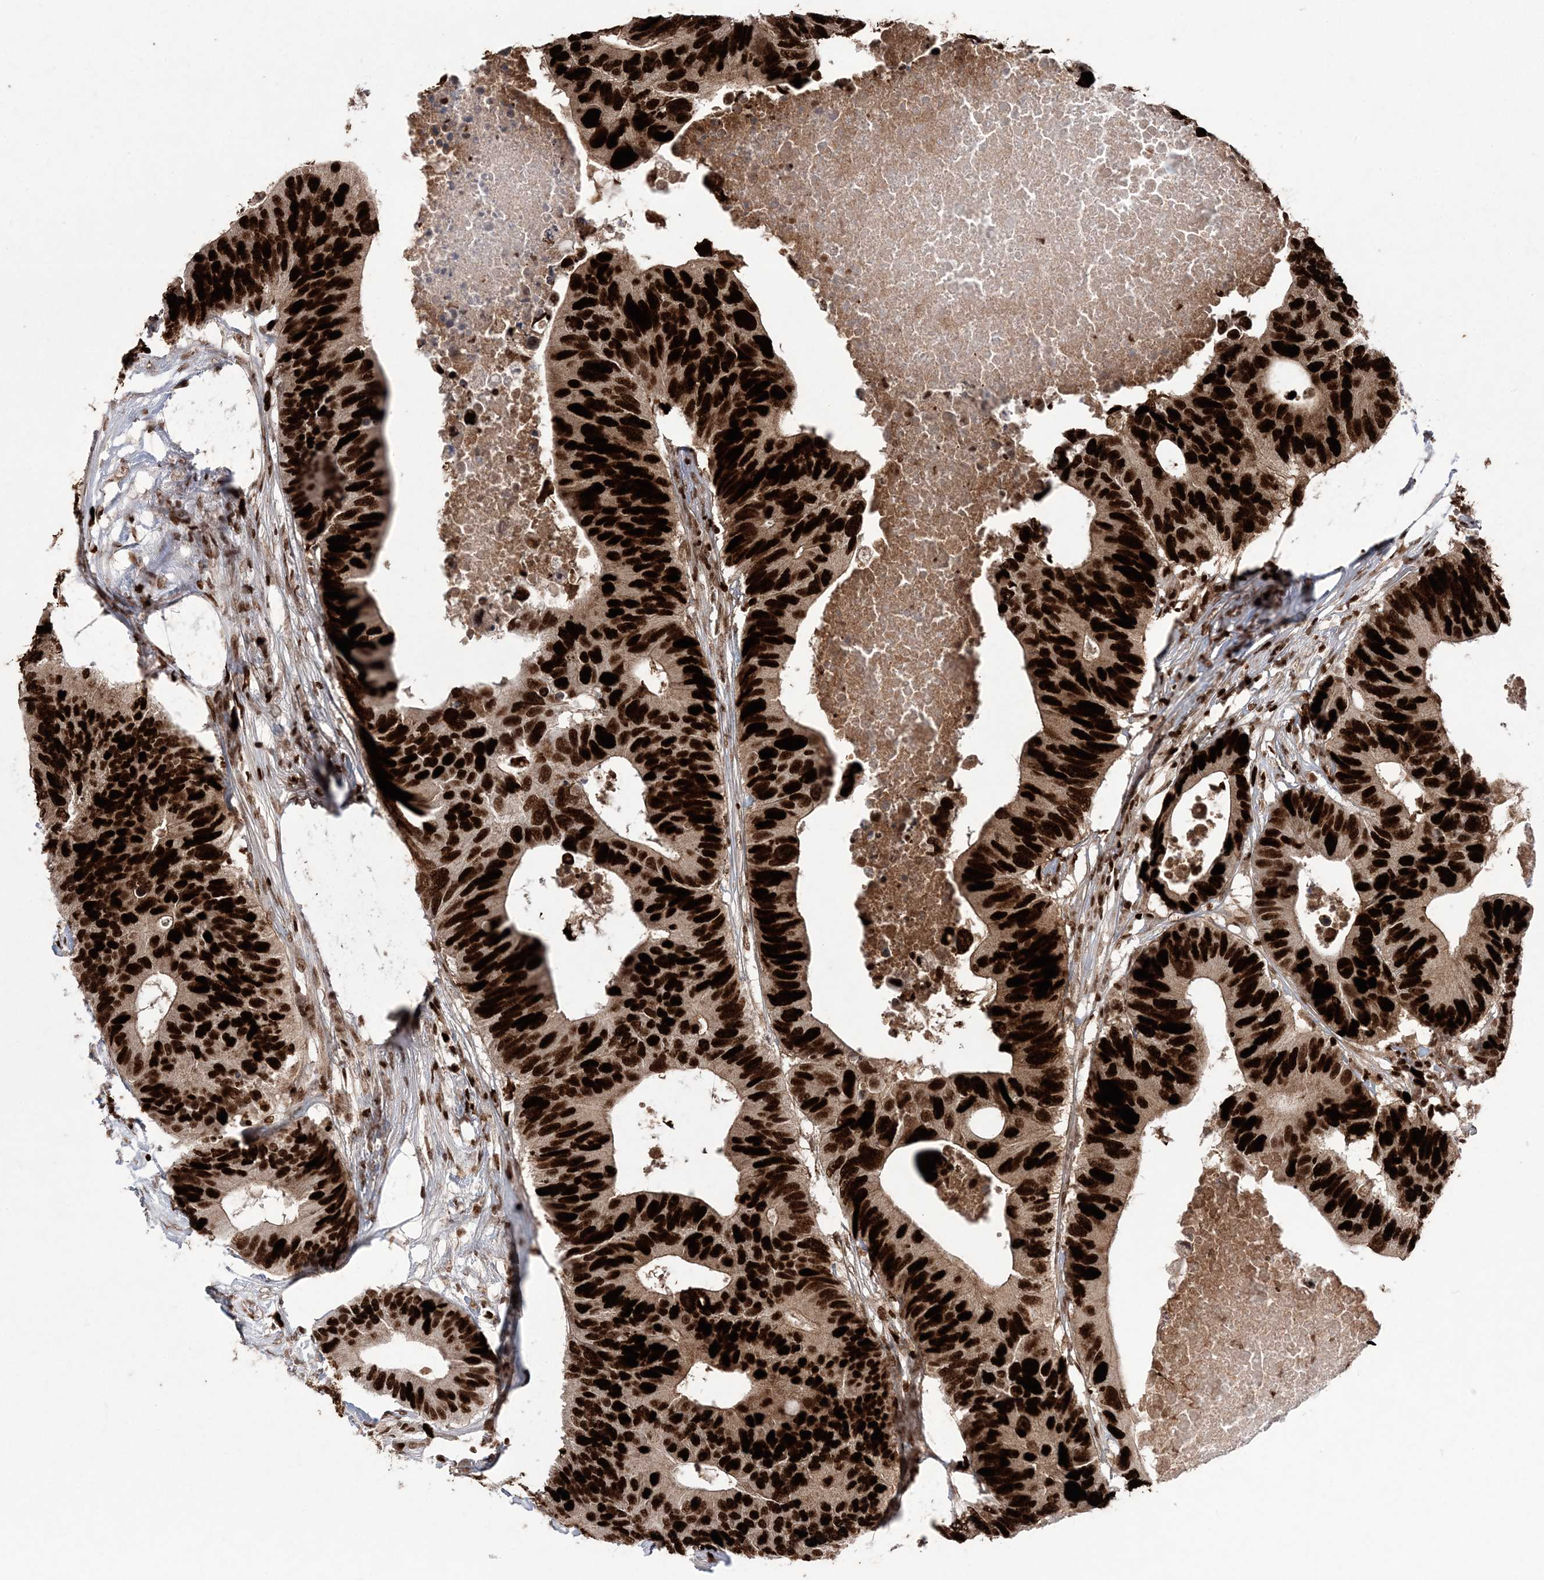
{"staining": {"intensity": "strong", "quantity": ">75%", "location": "nuclear"}, "tissue": "colorectal cancer", "cell_type": "Tumor cells", "image_type": "cancer", "snomed": [{"axis": "morphology", "description": "Adenocarcinoma, NOS"}, {"axis": "topography", "description": "Colon"}], "caption": "An immunohistochemistry image of tumor tissue is shown. Protein staining in brown labels strong nuclear positivity in adenocarcinoma (colorectal) within tumor cells.", "gene": "LIG1", "patient": {"sex": "male", "age": 71}}